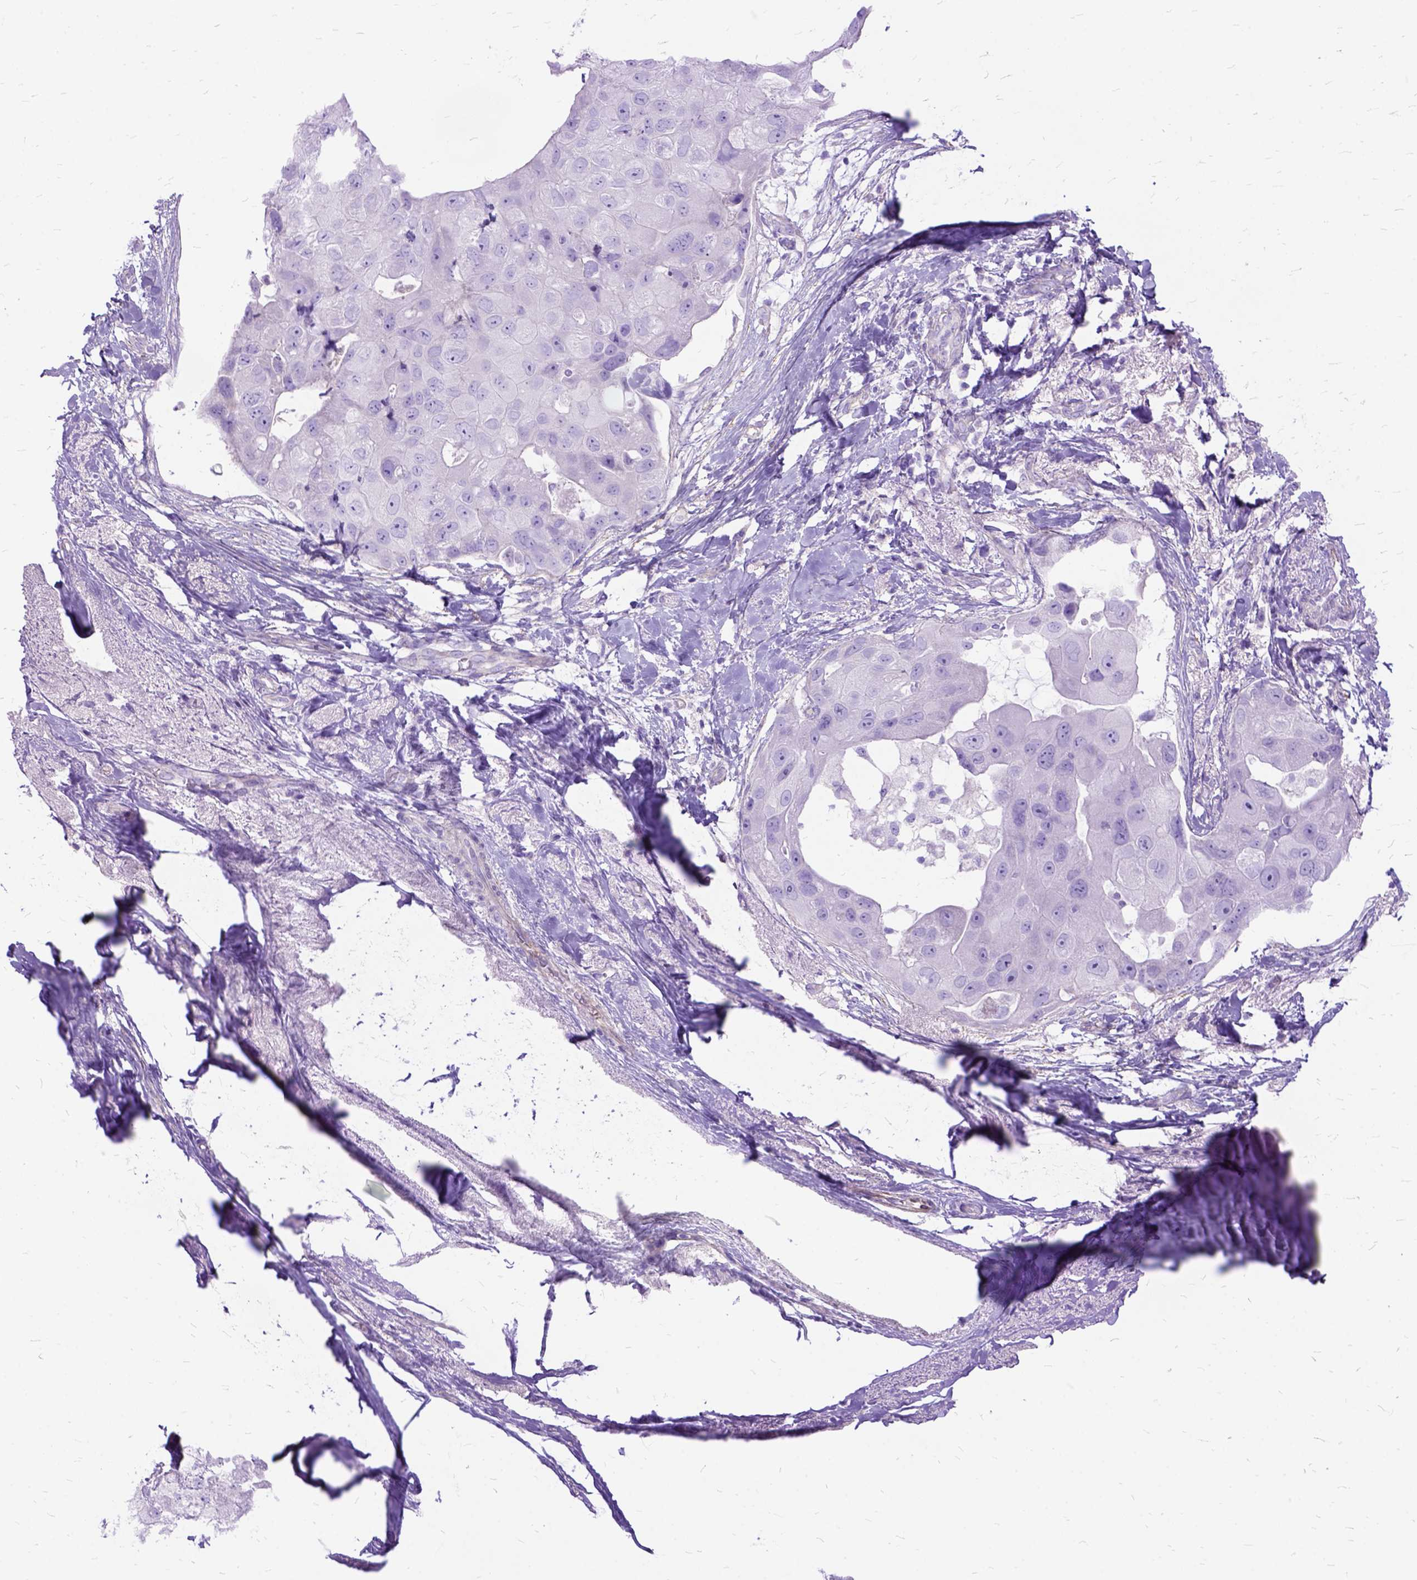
{"staining": {"intensity": "negative", "quantity": "none", "location": "none"}, "tissue": "breast cancer", "cell_type": "Tumor cells", "image_type": "cancer", "snomed": [{"axis": "morphology", "description": "Duct carcinoma"}, {"axis": "topography", "description": "Breast"}], "caption": "Tumor cells show no significant protein expression in breast cancer. (Brightfield microscopy of DAB (3,3'-diaminobenzidine) IHC at high magnification).", "gene": "ARL9", "patient": {"sex": "female", "age": 43}}